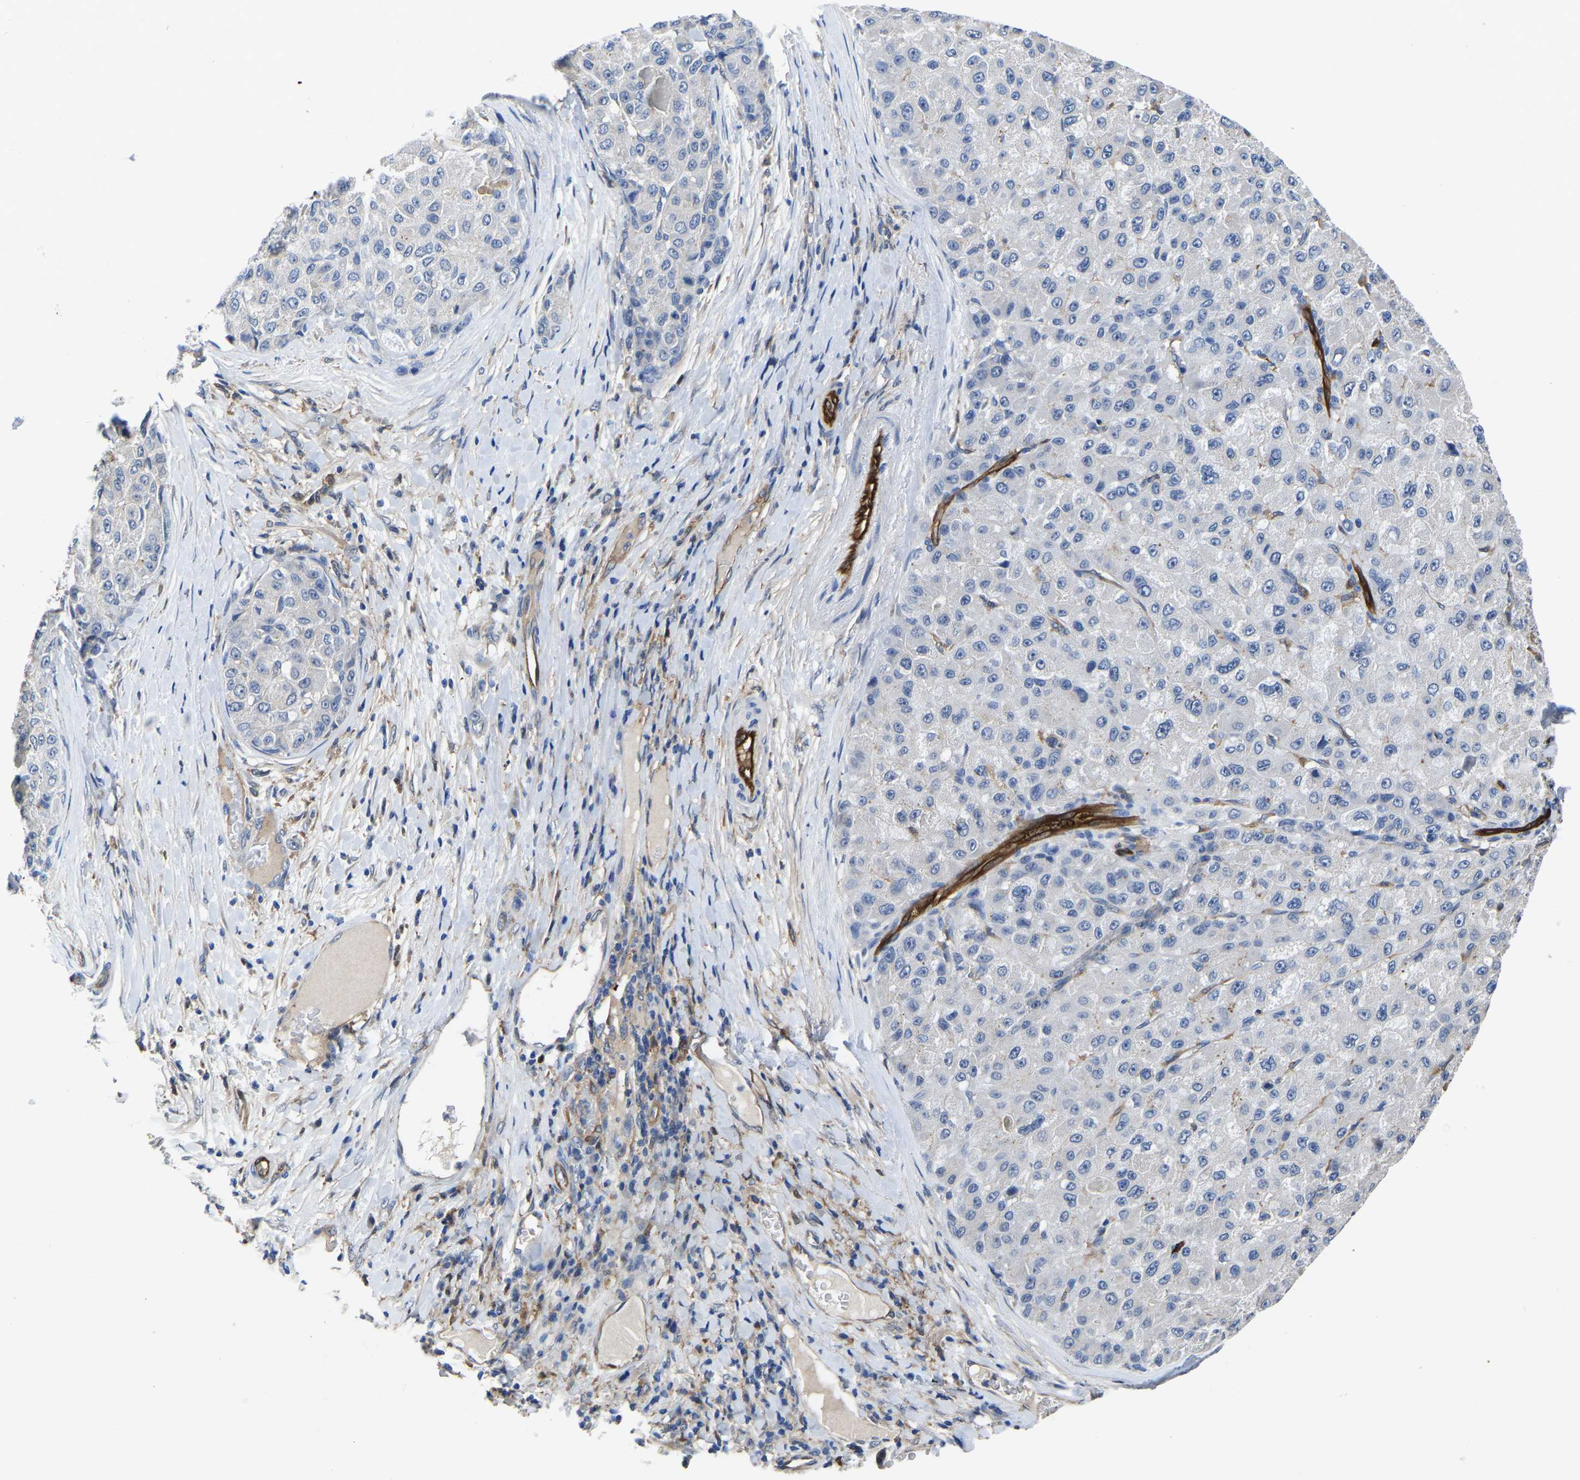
{"staining": {"intensity": "negative", "quantity": "none", "location": "none"}, "tissue": "liver cancer", "cell_type": "Tumor cells", "image_type": "cancer", "snomed": [{"axis": "morphology", "description": "Carcinoma, Hepatocellular, NOS"}, {"axis": "topography", "description": "Liver"}], "caption": "Immunohistochemistry (IHC) image of human liver cancer stained for a protein (brown), which demonstrates no positivity in tumor cells. (Brightfield microscopy of DAB (3,3'-diaminobenzidine) immunohistochemistry at high magnification).", "gene": "ATG2B", "patient": {"sex": "male", "age": 80}}